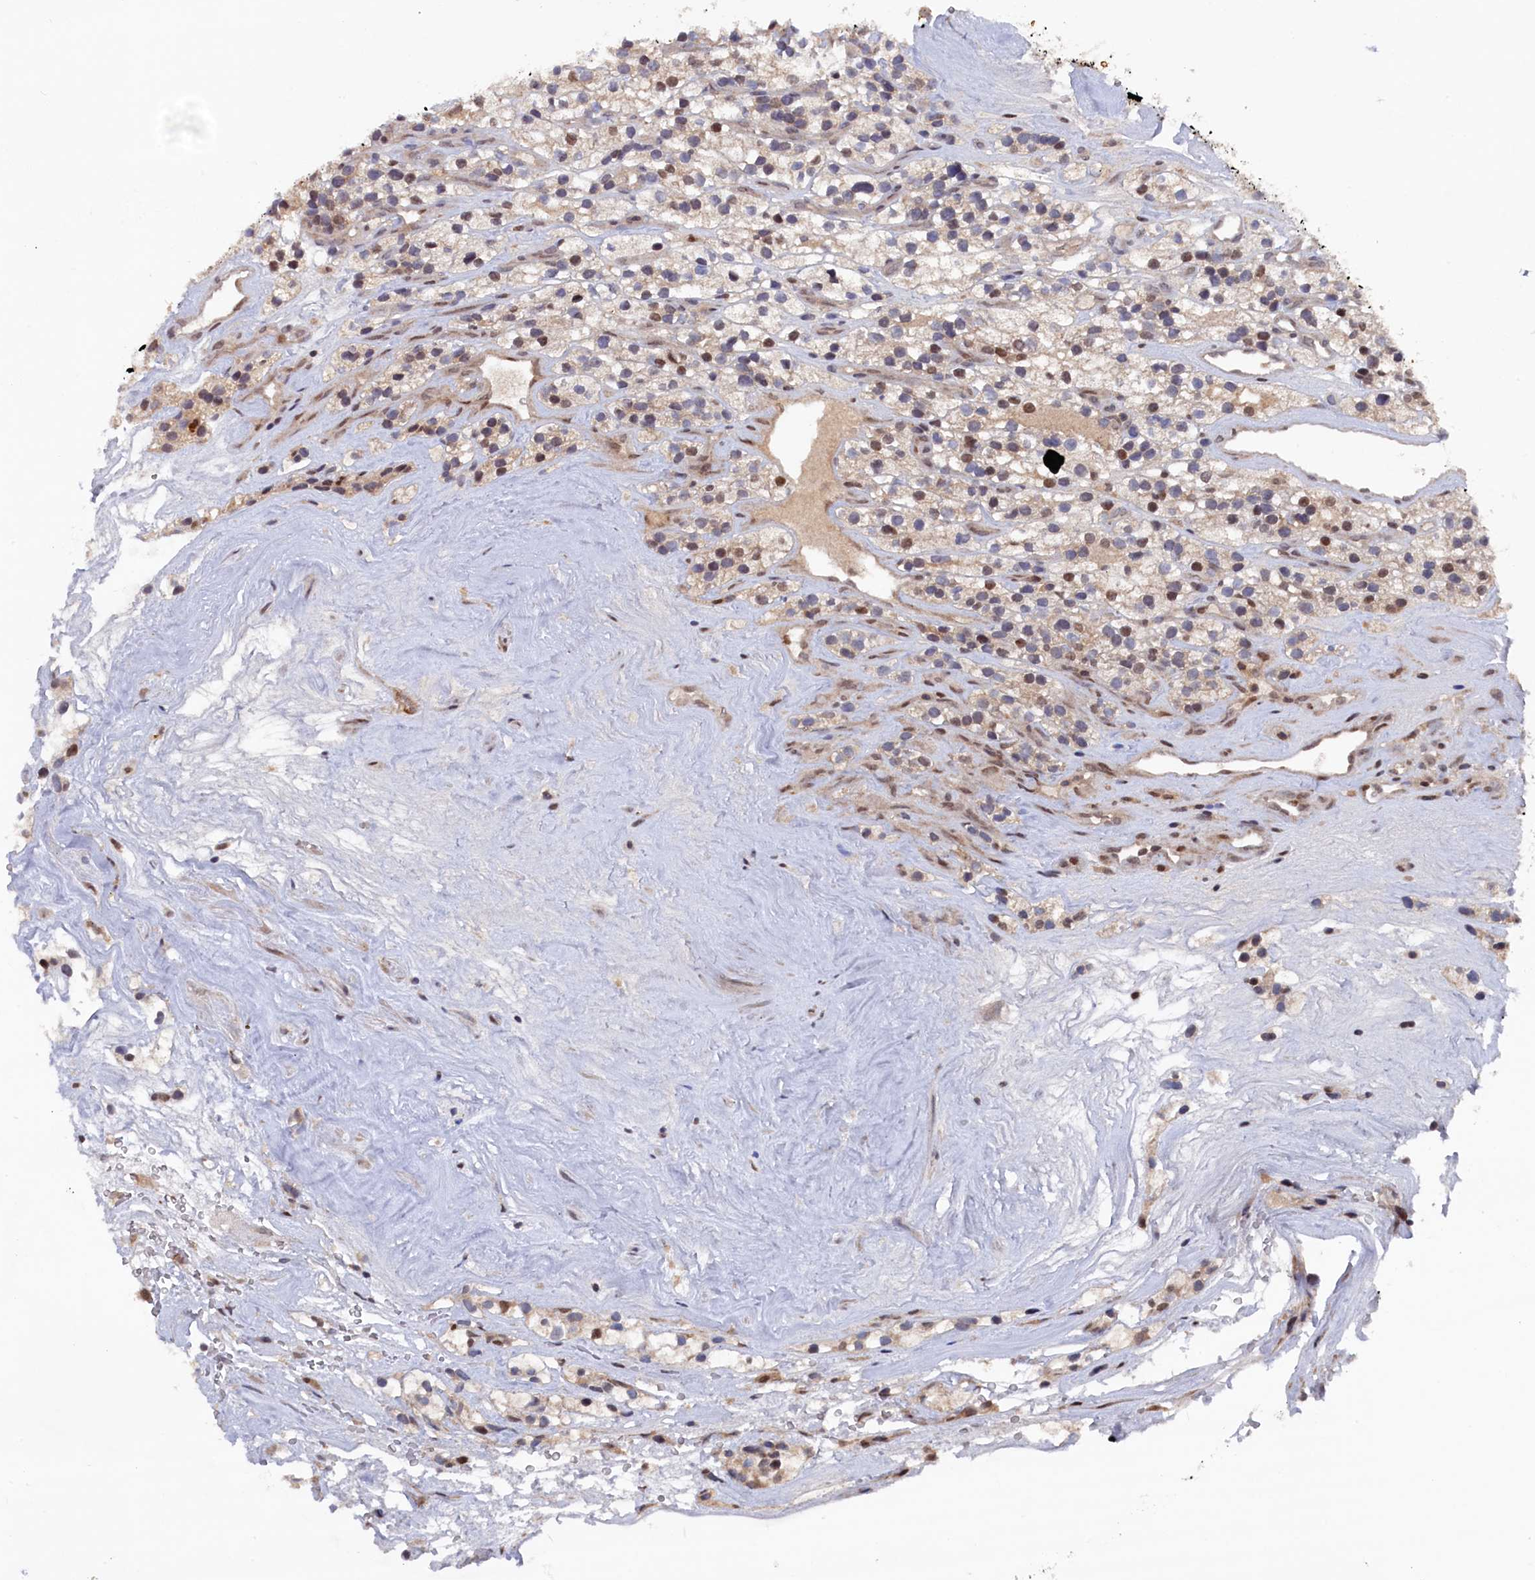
{"staining": {"intensity": "moderate", "quantity": "<25%", "location": "nuclear"}, "tissue": "renal cancer", "cell_type": "Tumor cells", "image_type": "cancer", "snomed": [{"axis": "morphology", "description": "Adenocarcinoma, NOS"}, {"axis": "topography", "description": "Kidney"}], "caption": "Renal cancer was stained to show a protein in brown. There is low levels of moderate nuclear expression in approximately <25% of tumor cells.", "gene": "TMC5", "patient": {"sex": "female", "age": 57}}